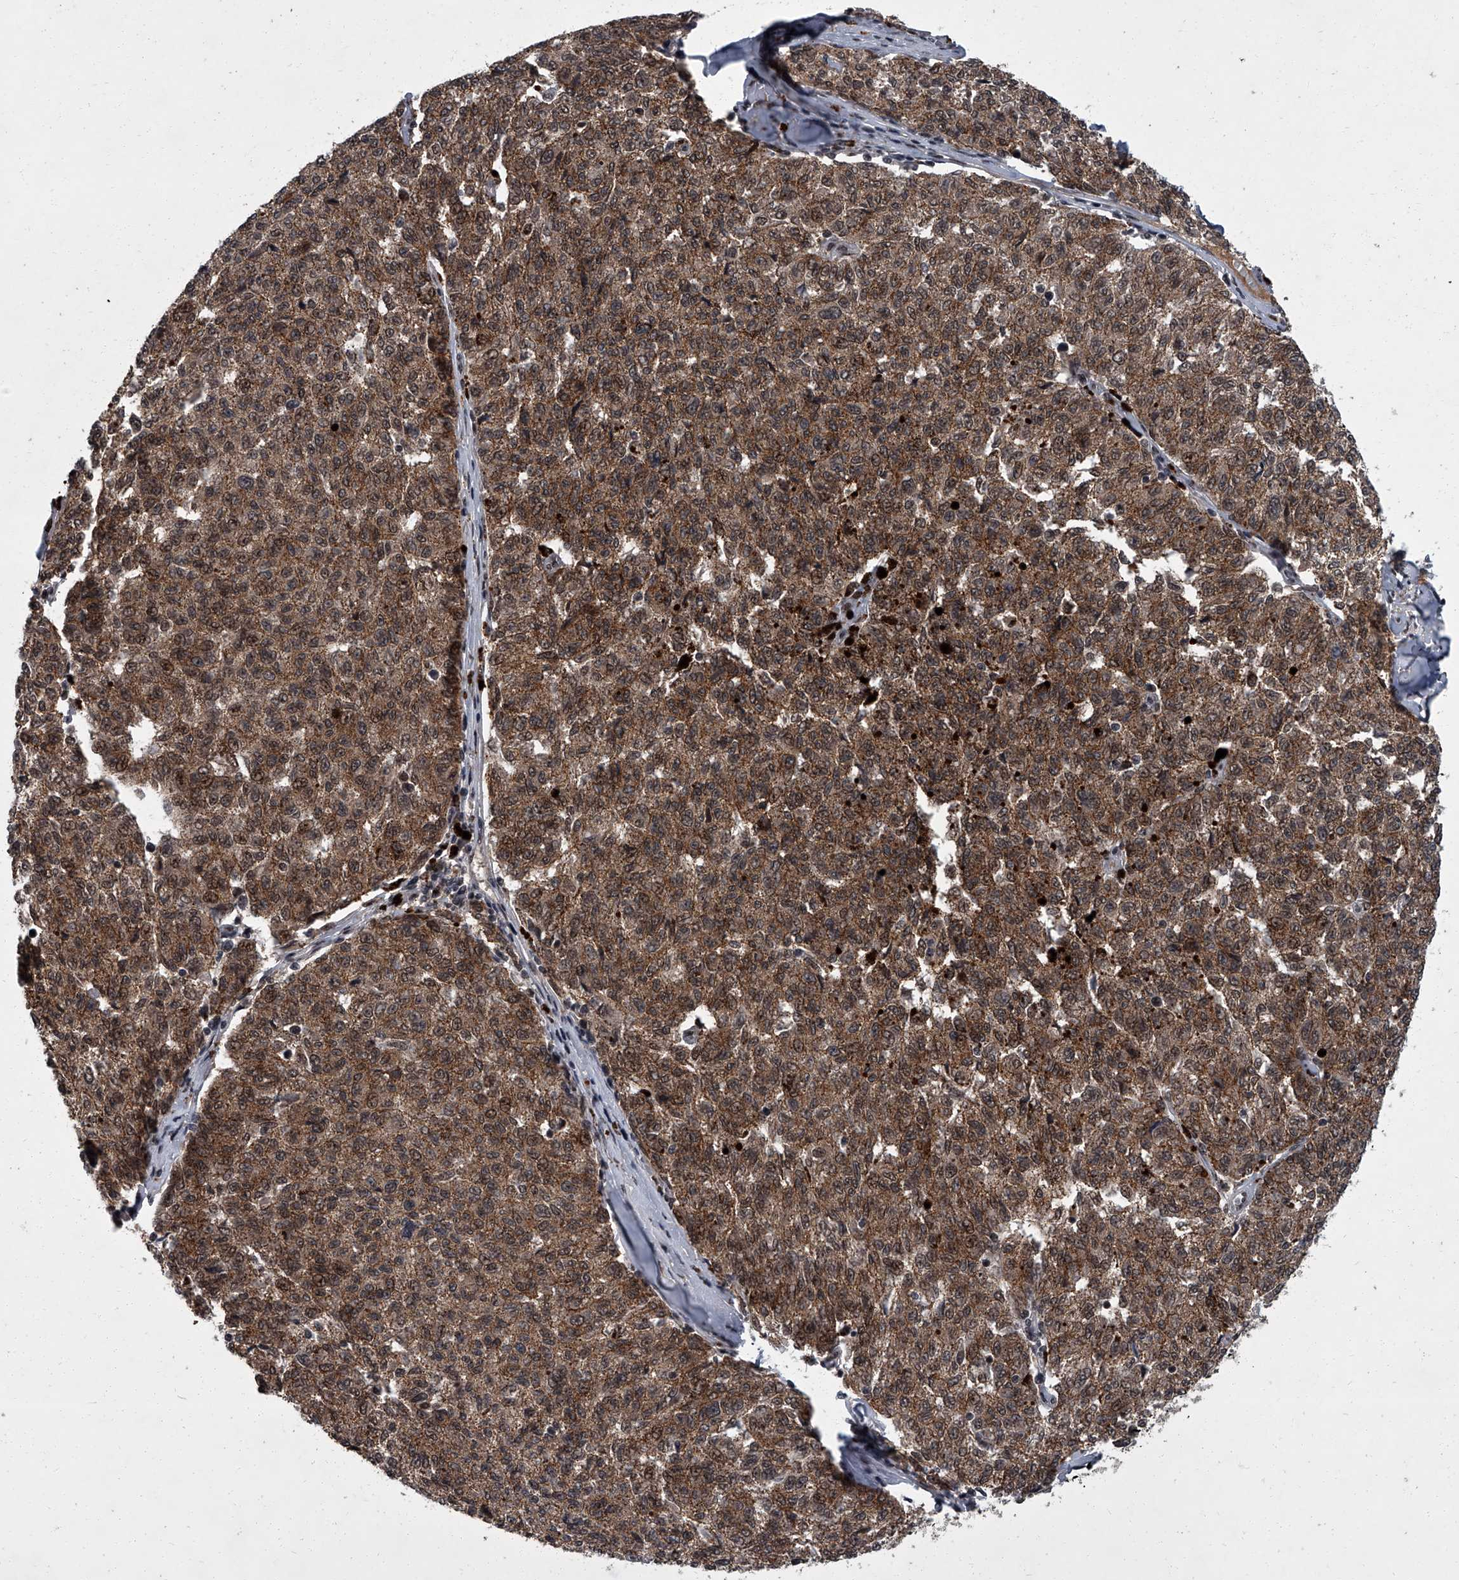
{"staining": {"intensity": "moderate", "quantity": ">75%", "location": "cytoplasmic/membranous,nuclear"}, "tissue": "melanoma", "cell_type": "Tumor cells", "image_type": "cancer", "snomed": [{"axis": "morphology", "description": "Malignant melanoma, NOS"}, {"axis": "topography", "description": "Skin"}], "caption": "This is a micrograph of IHC staining of malignant melanoma, which shows moderate positivity in the cytoplasmic/membranous and nuclear of tumor cells.", "gene": "ZNF518B", "patient": {"sex": "female", "age": 72}}